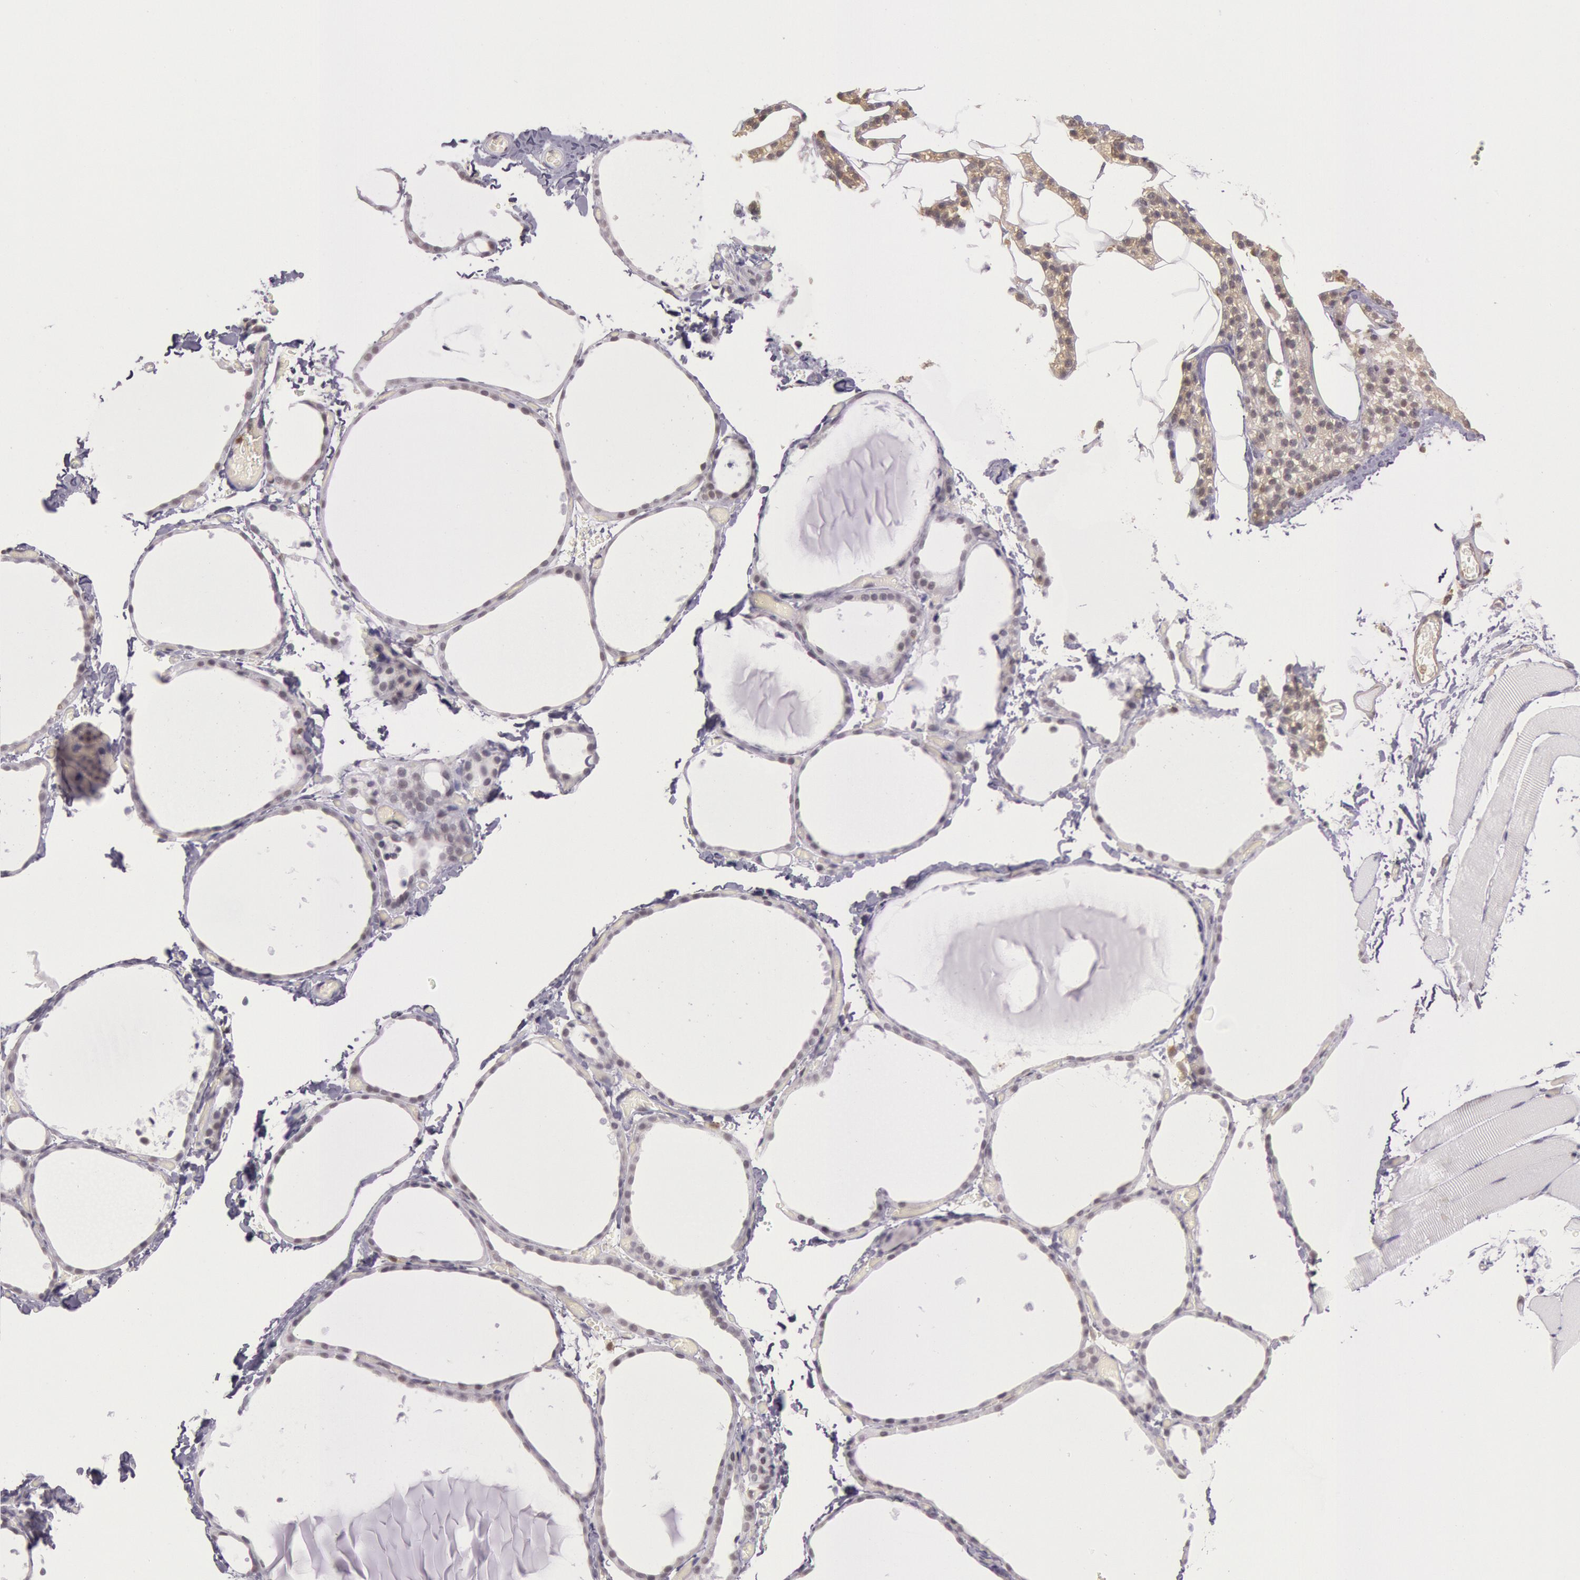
{"staining": {"intensity": "weak", "quantity": "25%-75%", "location": "nuclear"}, "tissue": "thyroid gland", "cell_type": "Glandular cells", "image_type": "normal", "snomed": [{"axis": "morphology", "description": "Normal tissue, NOS"}, {"axis": "topography", "description": "Thyroid gland"}], "caption": "Protein analysis of benign thyroid gland demonstrates weak nuclear expression in approximately 25%-75% of glandular cells. (brown staining indicates protein expression, while blue staining denotes nuclei).", "gene": "HIF1A", "patient": {"sex": "female", "age": 22}}